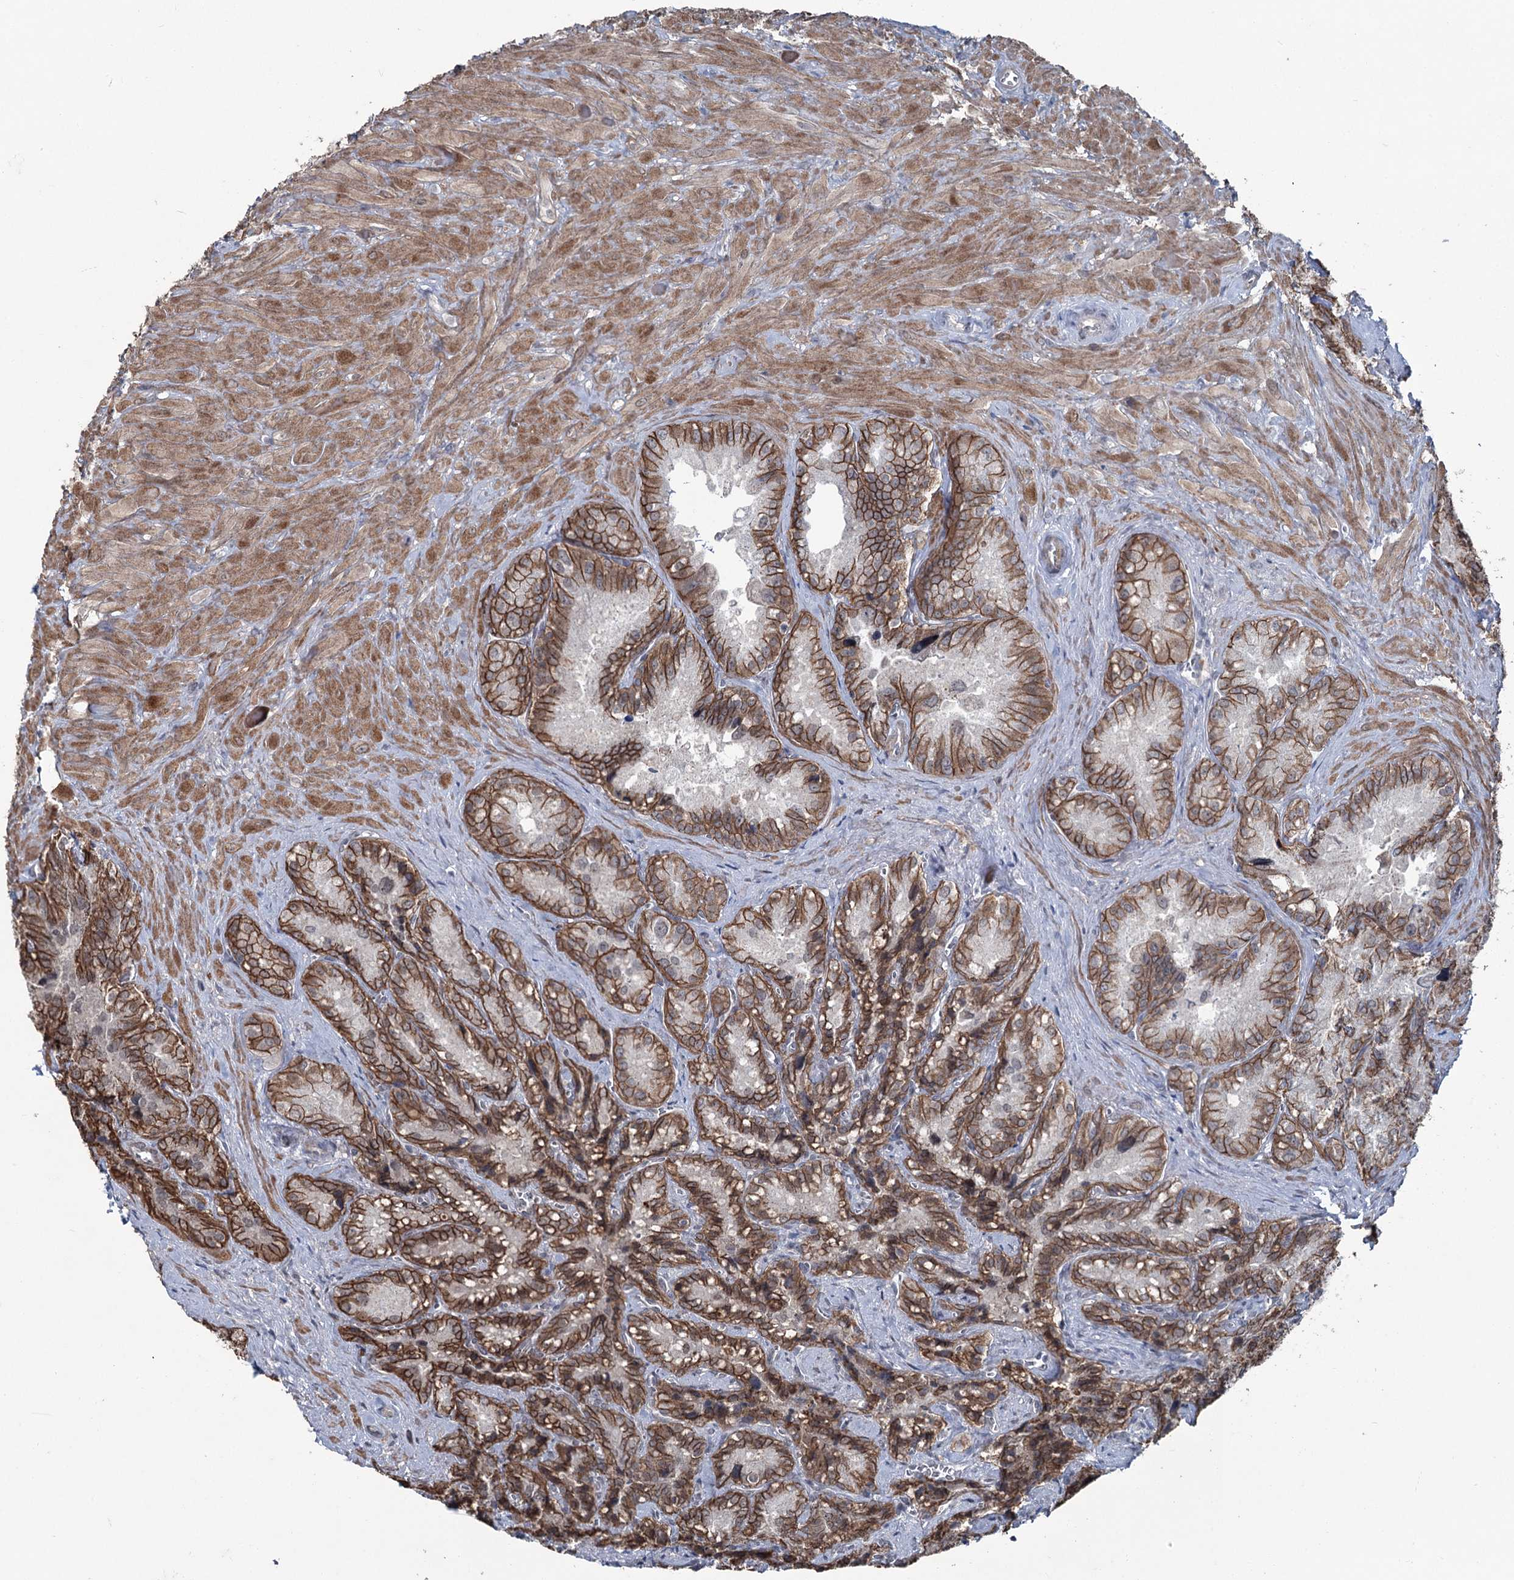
{"staining": {"intensity": "strong", "quantity": ">75%", "location": "cytoplasmic/membranous"}, "tissue": "seminal vesicle", "cell_type": "Glandular cells", "image_type": "normal", "snomed": [{"axis": "morphology", "description": "Normal tissue, NOS"}, {"axis": "topography", "description": "Seminal veicle"}], "caption": "Protein staining shows strong cytoplasmic/membranous expression in about >75% of glandular cells in normal seminal vesicle.", "gene": "FAM120B", "patient": {"sex": "male", "age": 62}}